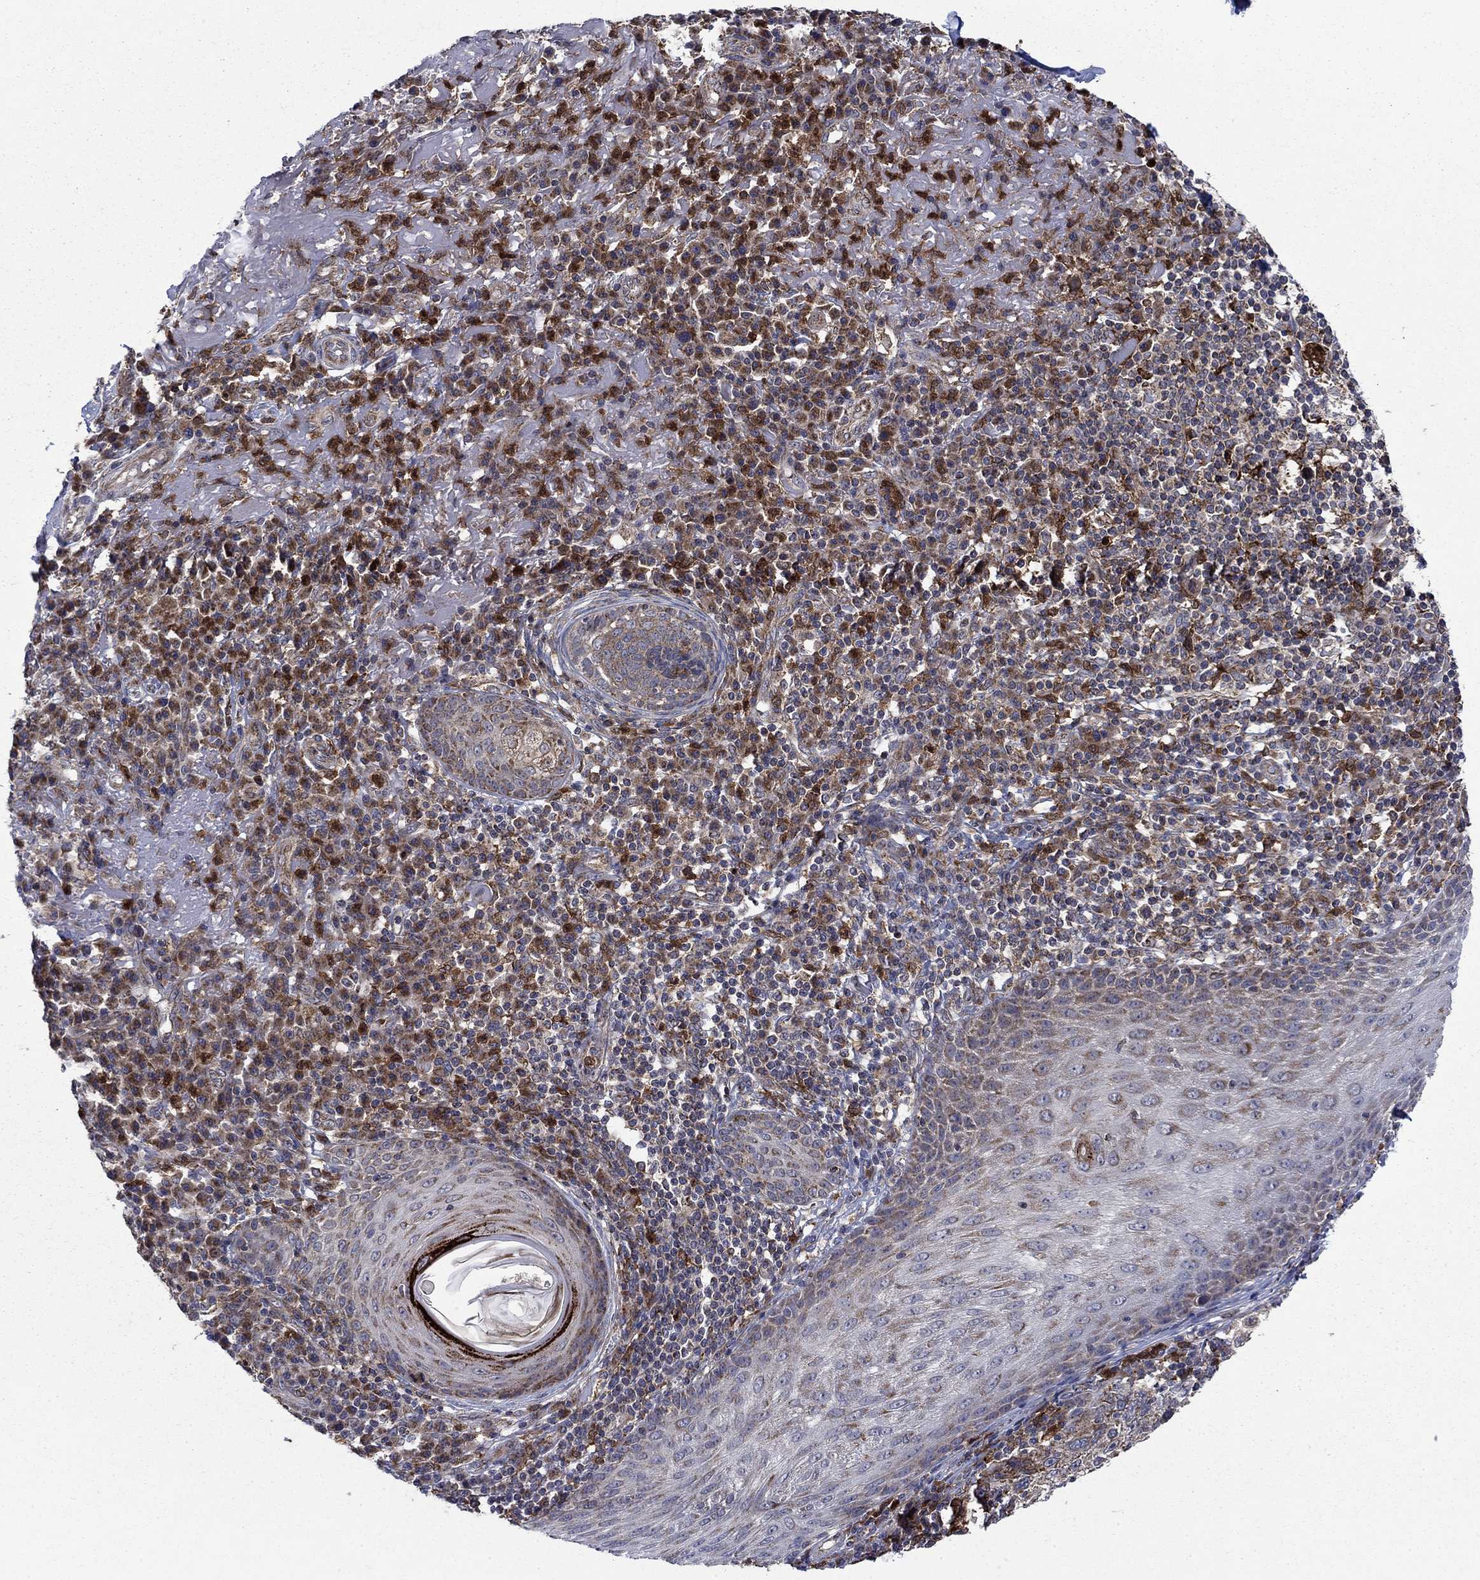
{"staining": {"intensity": "moderate", "quantity": "<25%", "location": "cytoplasmic/membranous"}, "tissue": "skin cancer", "cell_type": "Tumor cells", "image_type": "cancer", "snomed": [{"axis": "morphology", "description": "Squamous cell carcinoma, NOS"}, {"axis": "topography", "description": "Skin"}], "caption": "Immunohistochemical staining of skin squamous cell carcinoma shows low levels of moderate cytoplasmic/membranous protein positivity in about <25% of tumor cells.", "gene": "RNF19B", "patient": {"sex": "male", "age": 92}}